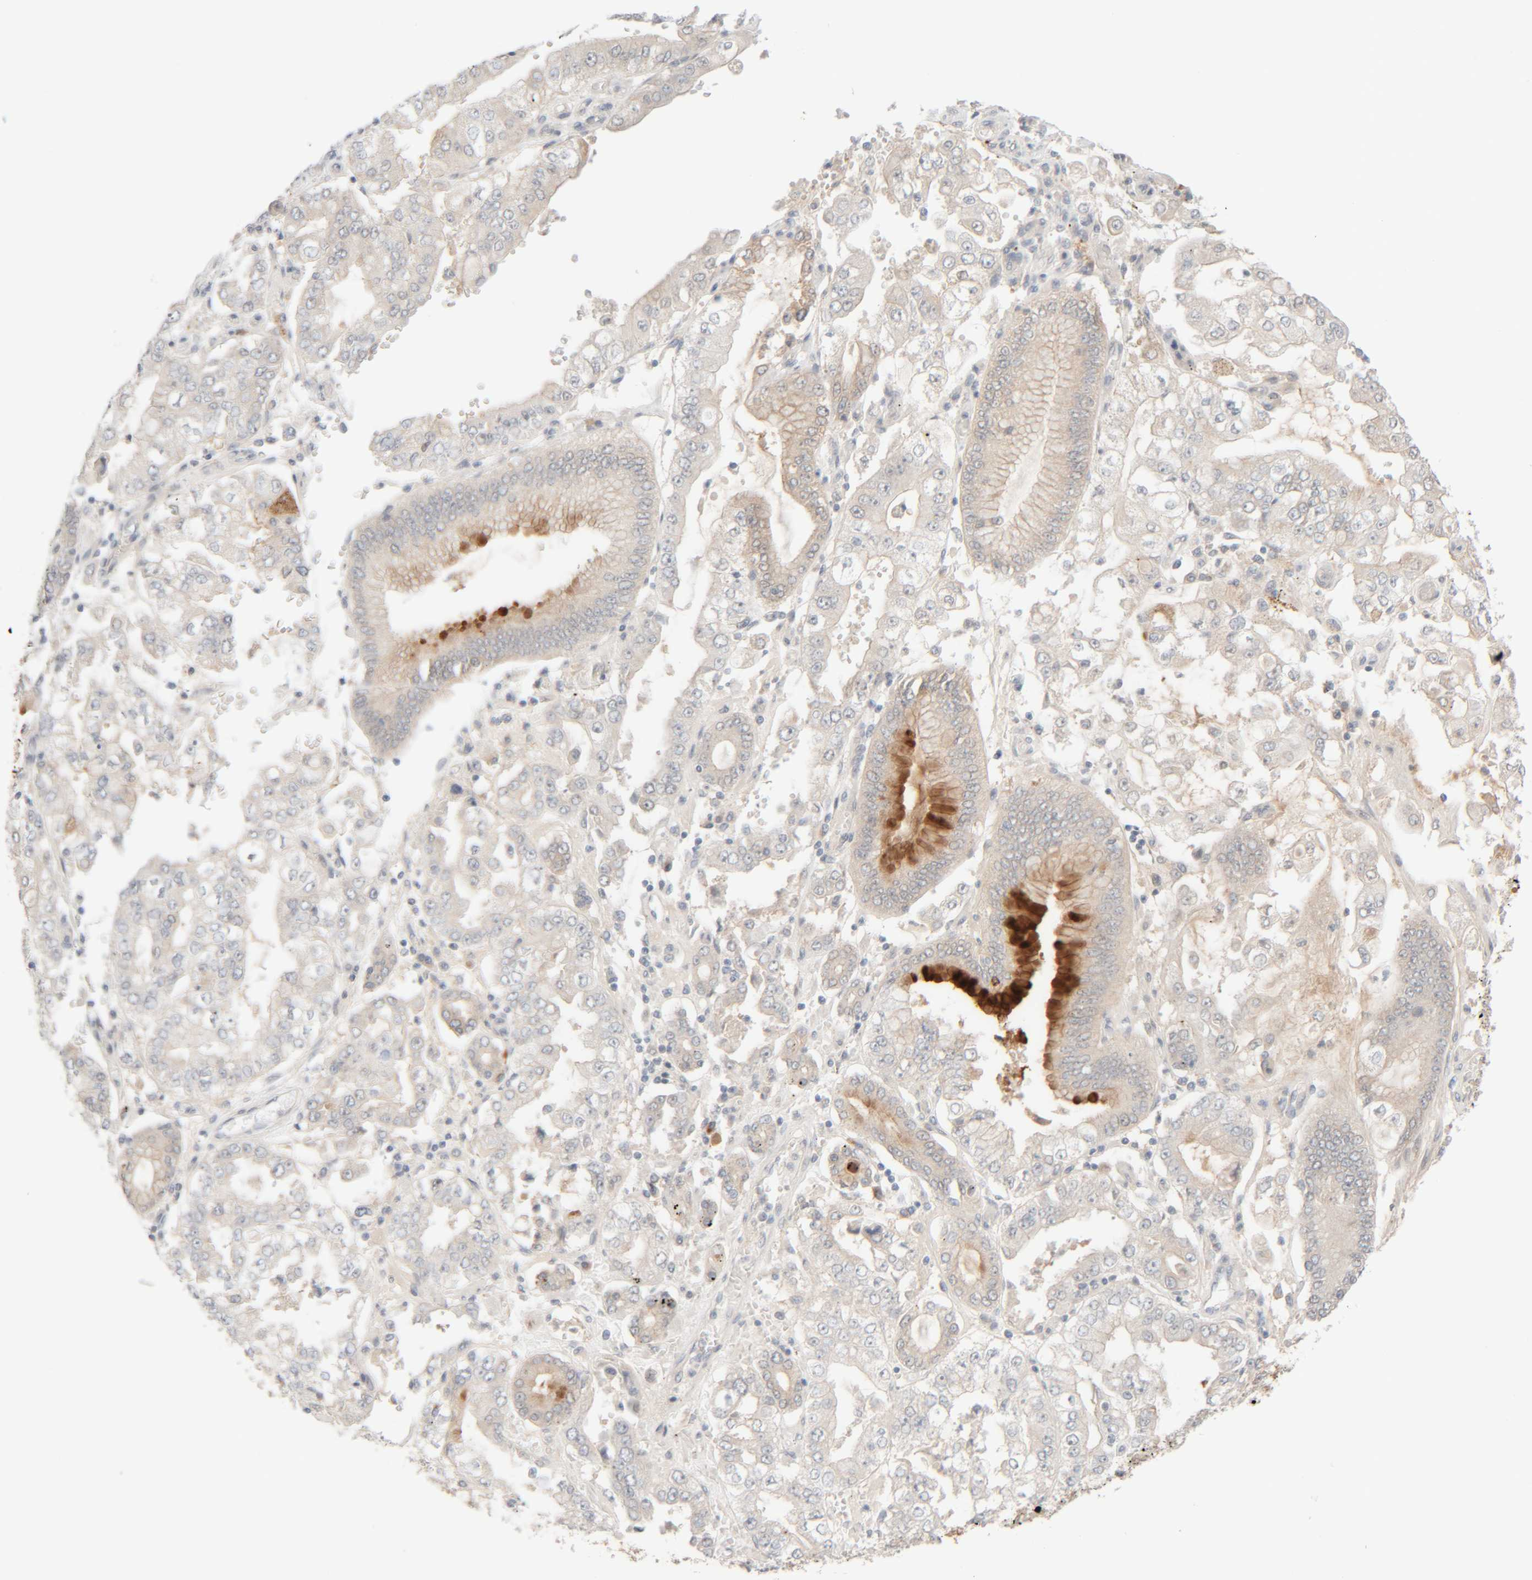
{"staining": {"intensity": "strong", "quantity": "<25%", "location": "cytoplasmic/membranous"}, "tissue": "stomach cancer", "cell_type": "Tumor cells", "image_type": "cancer", "snomed": [{"axis": "morphology", "description": "Adenocarcinoma, NOS"}, {"axis": "topography", "description": "Stomach"}], "caption": "Stomach cancer (adenocarcinoma) tissue demonstrates strong cytoplasmic/membranous positivity in about <25% of tumor cells, visualized by immunohistochemistry.", "gene": "CHKA", "patient": {"sex": "male", "age": 76}}